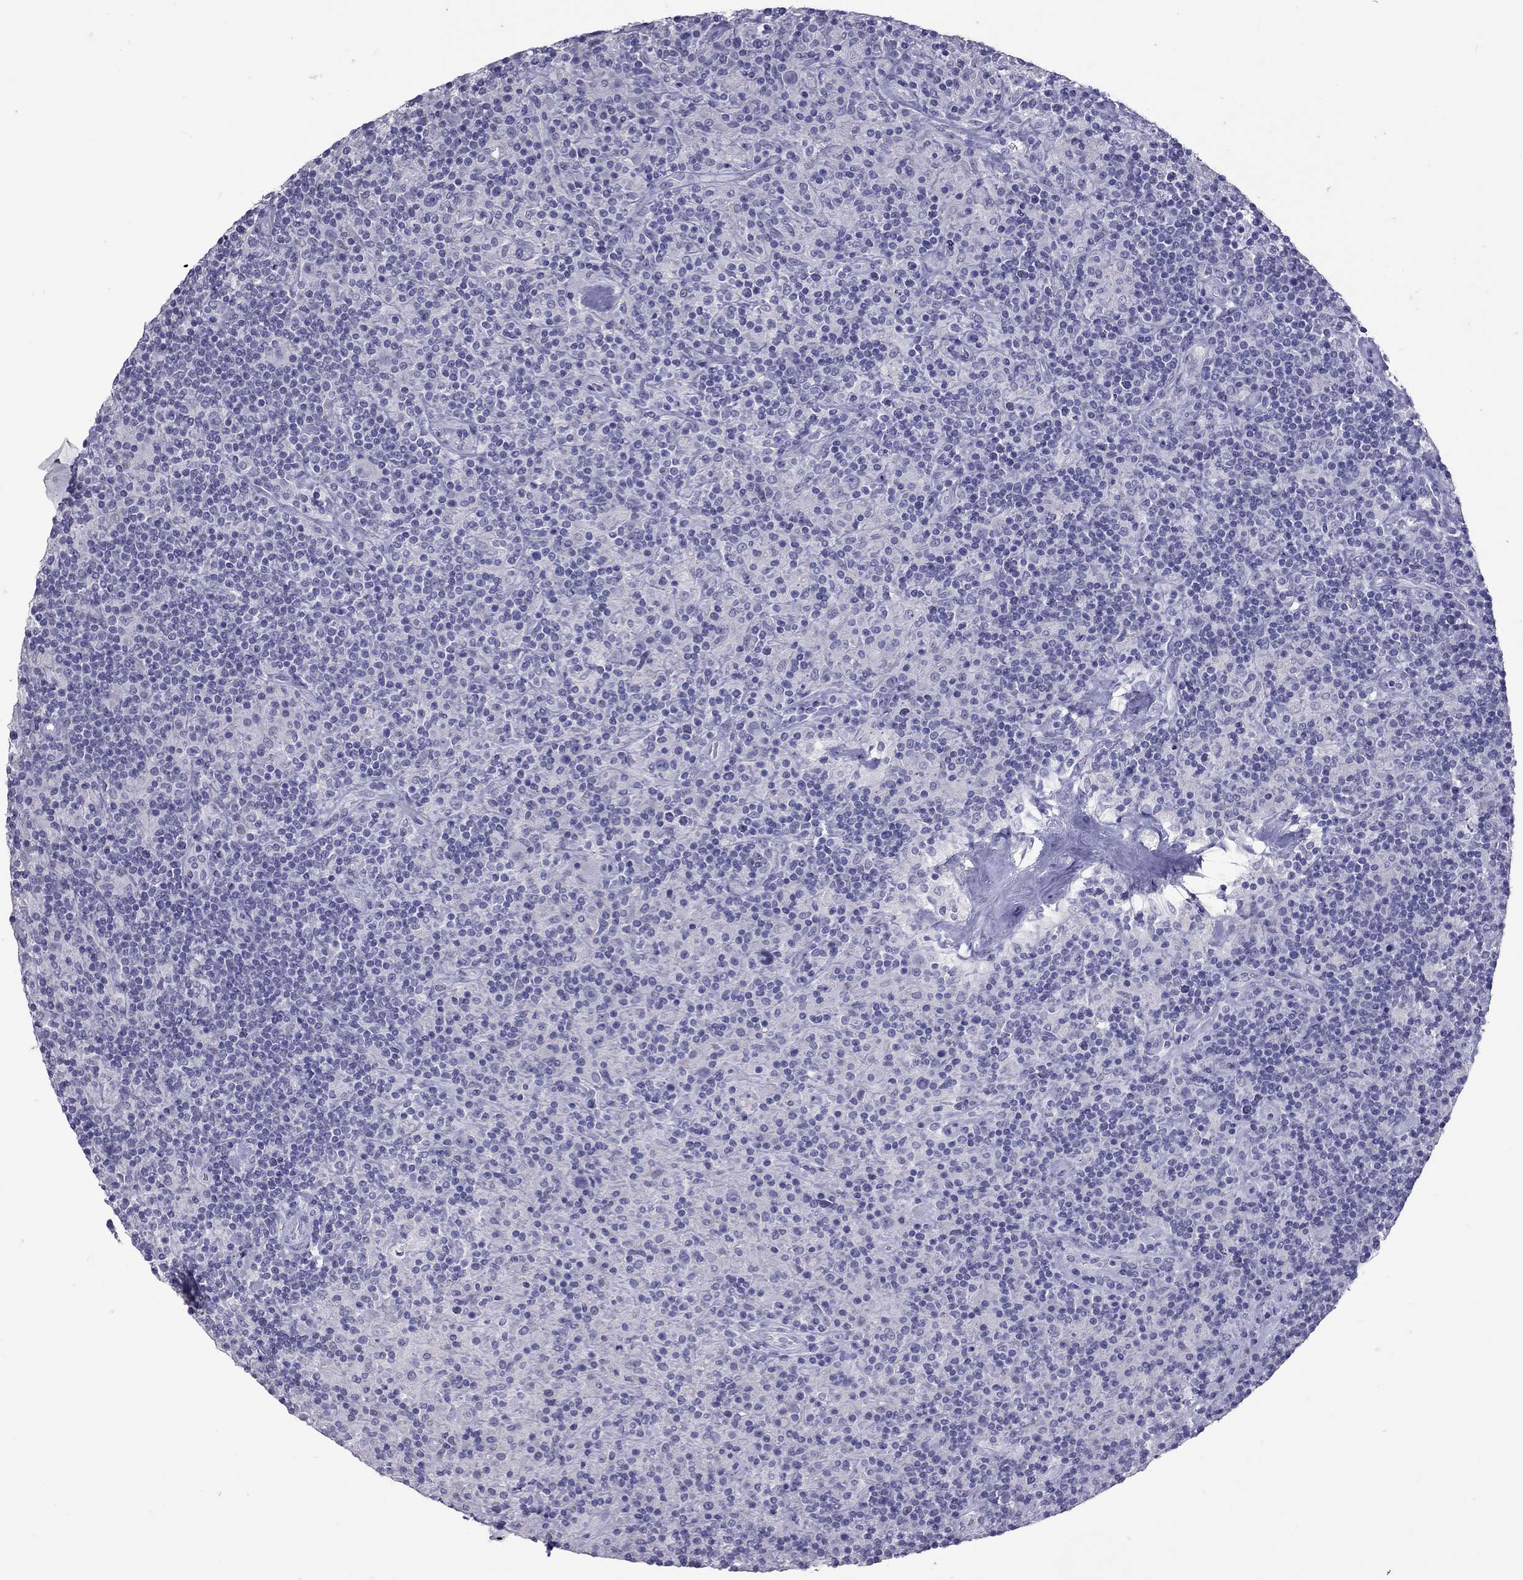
{"staining": {"intensity": "negative", "quantity": "none", "location": "none"}, "tissue": "lymphoma", "cell_type": "Tumor cells", "image_type": "cancer", "snomed": [{"axis": "morphology", "description": "Hodgkin's disease, NOS"}, {"axis": "topography", "description": "Lymph node"}], "caption": "This image is of Hodgkin's disease stained with IHC to label a protein in brown with the nuclei are counter-stained blue. There is no expression in tumor cells.", "gene": "MUC16", "patient": {"sex": "male", "age": 70}}